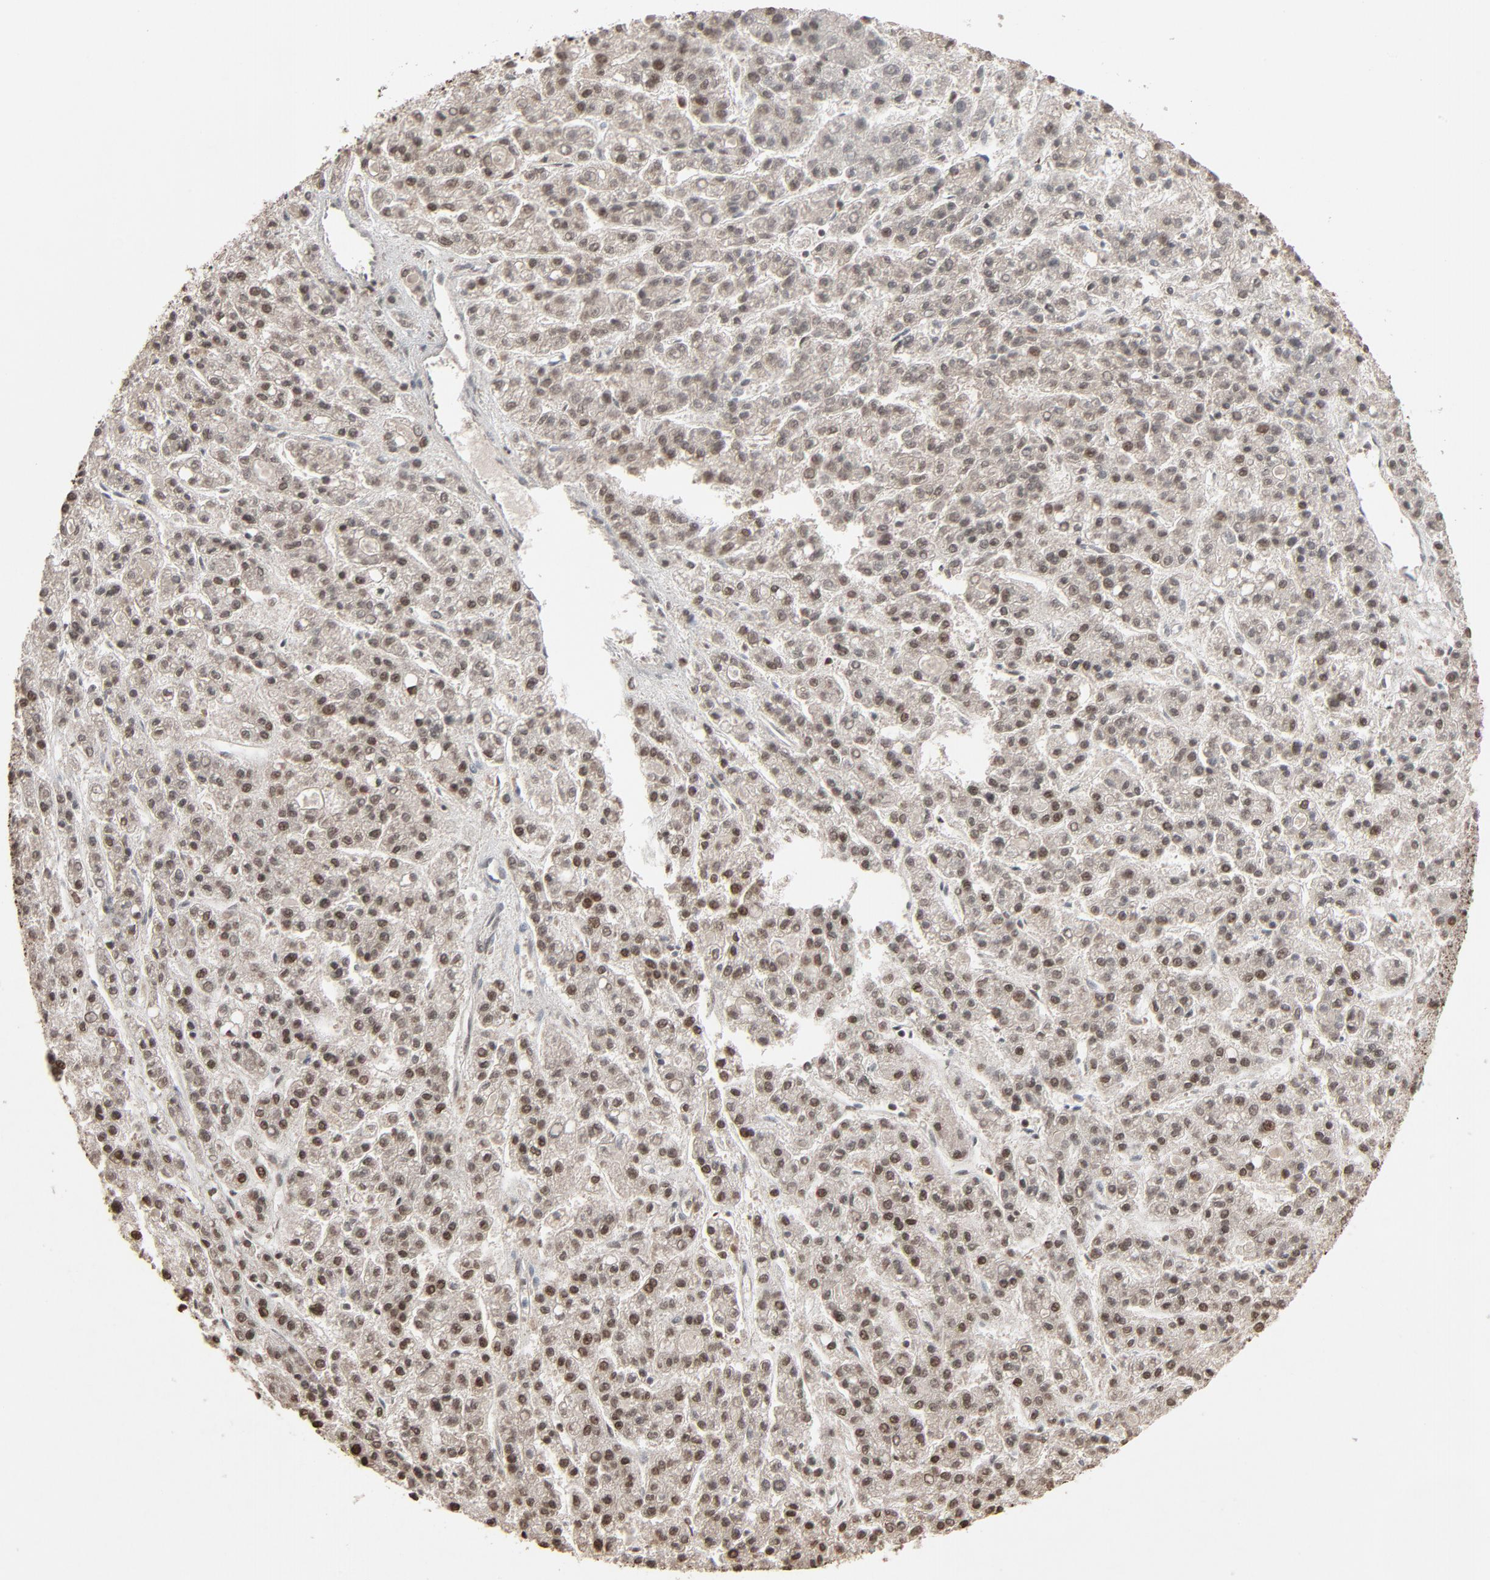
{"staining": {"intensity": "moderate", "quantity": ">75%", "location": "nuclear"}, "tissue": "liver cancer", "cell_type": "Tumor cells", "image_type": "cancer", "snomed": [{"axis": "morphology", "description": "Carcinoma, Hepatocellular, NOS"}, {"axis": "topography", "description": "Liver"}], "caption": "This micrograph shows immunohistochemistry (IHC) staining of human hepatocellular carcinoma (liver), with medium moderate nuclear expression in about >75% of tumor cells.", "gene": "RPS6KA3", "patient": {"sex": "male", "age": 70}}